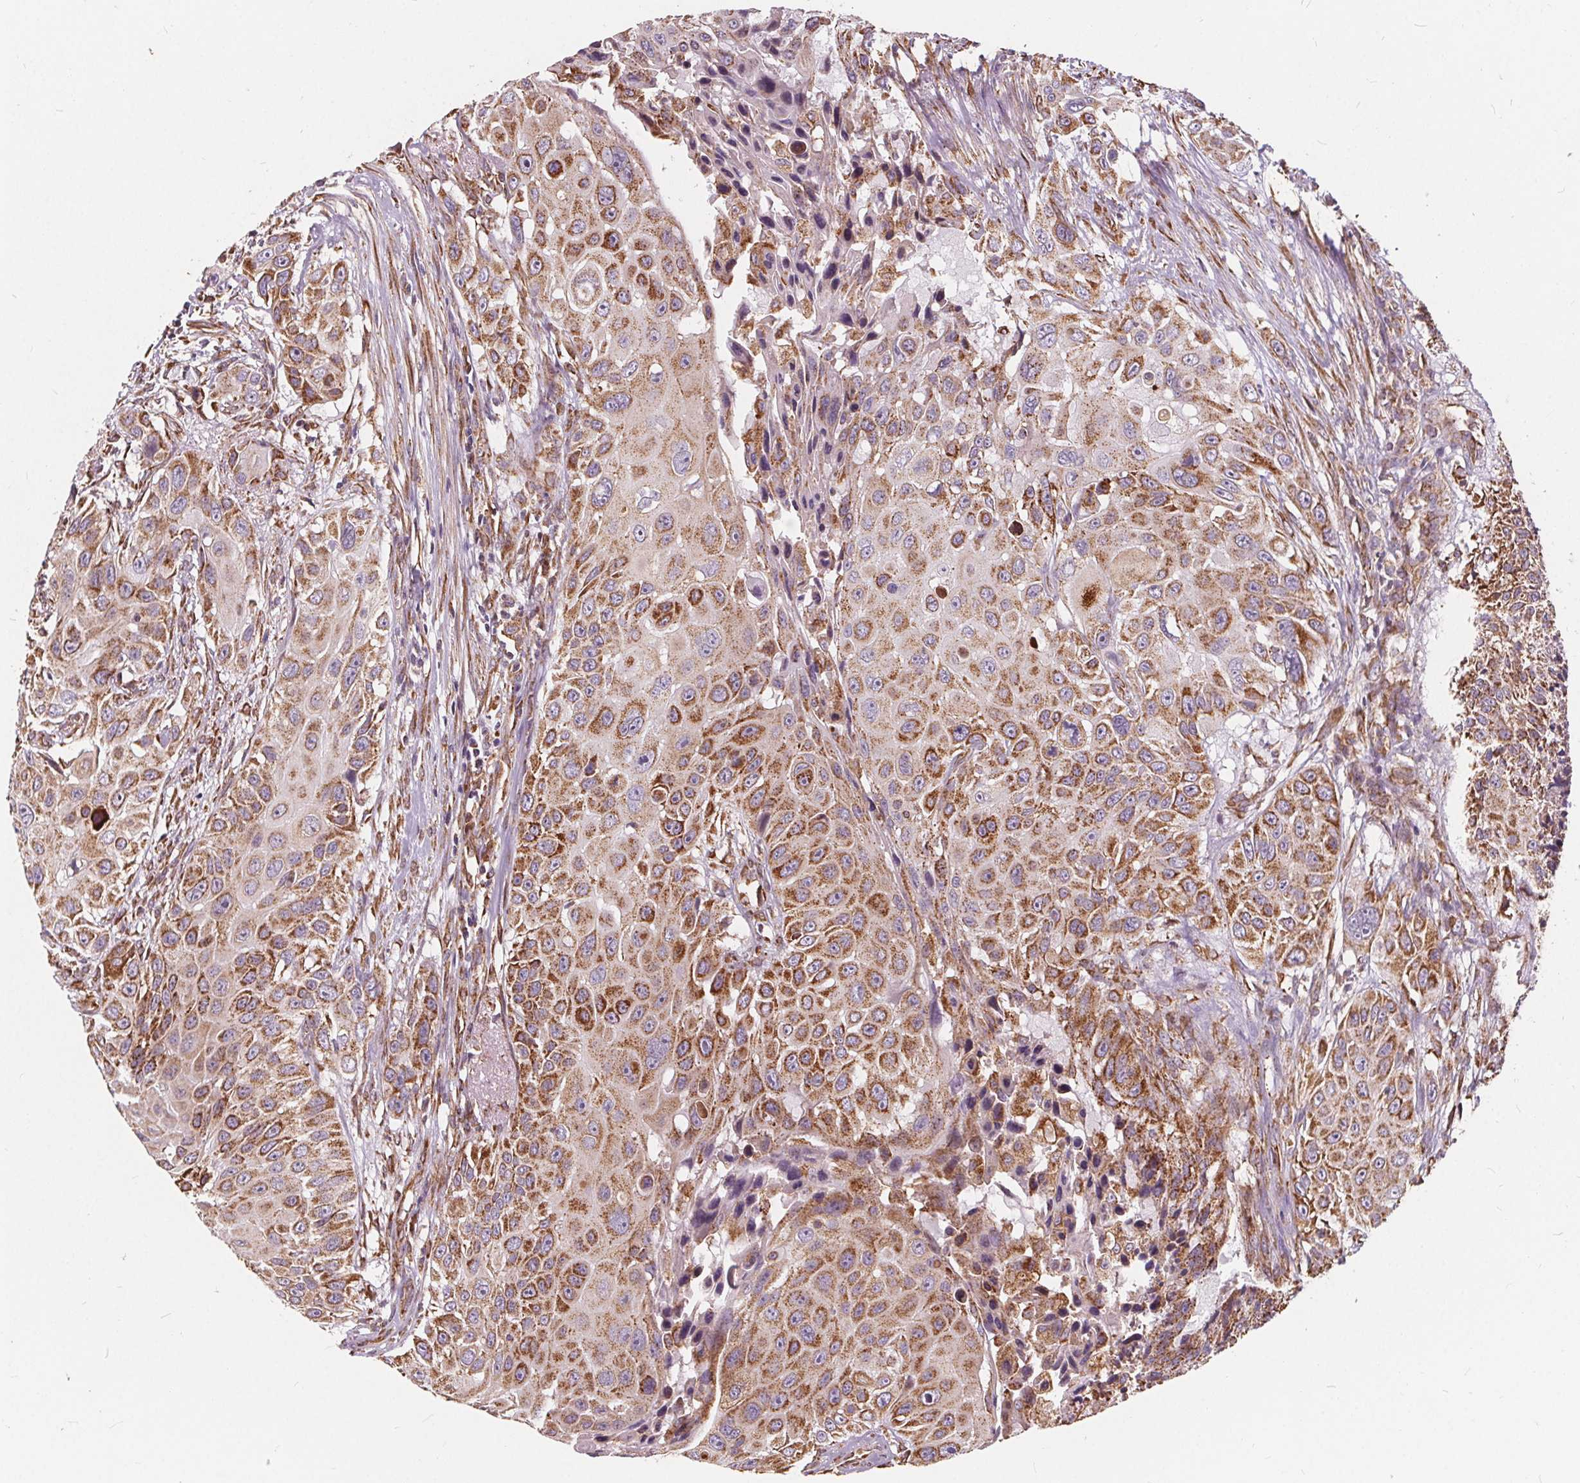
{"staining": {"intensity": "moderate", "quantity": ">75%", "location": "cytoplasmic/membranous"}, "tissue": "urothelial cancer", "cell_type": "Tumor cells", "image_type": "cancer", "snomed": [{"axis": "morphology", "description": "Urothelial carcinoma, NOS"}, {"axis": "topography", "description": "Urinary bladder"}], "caption": "A histopathology image showing moderate cytoplasmic/membranous expression in about >75% of tumor cells in transitional cell carcinoma, as visualized by brown immunohistochemical staining.", "gene": "PLSCR3", "patient": {"sex": "male", "age": 55}}